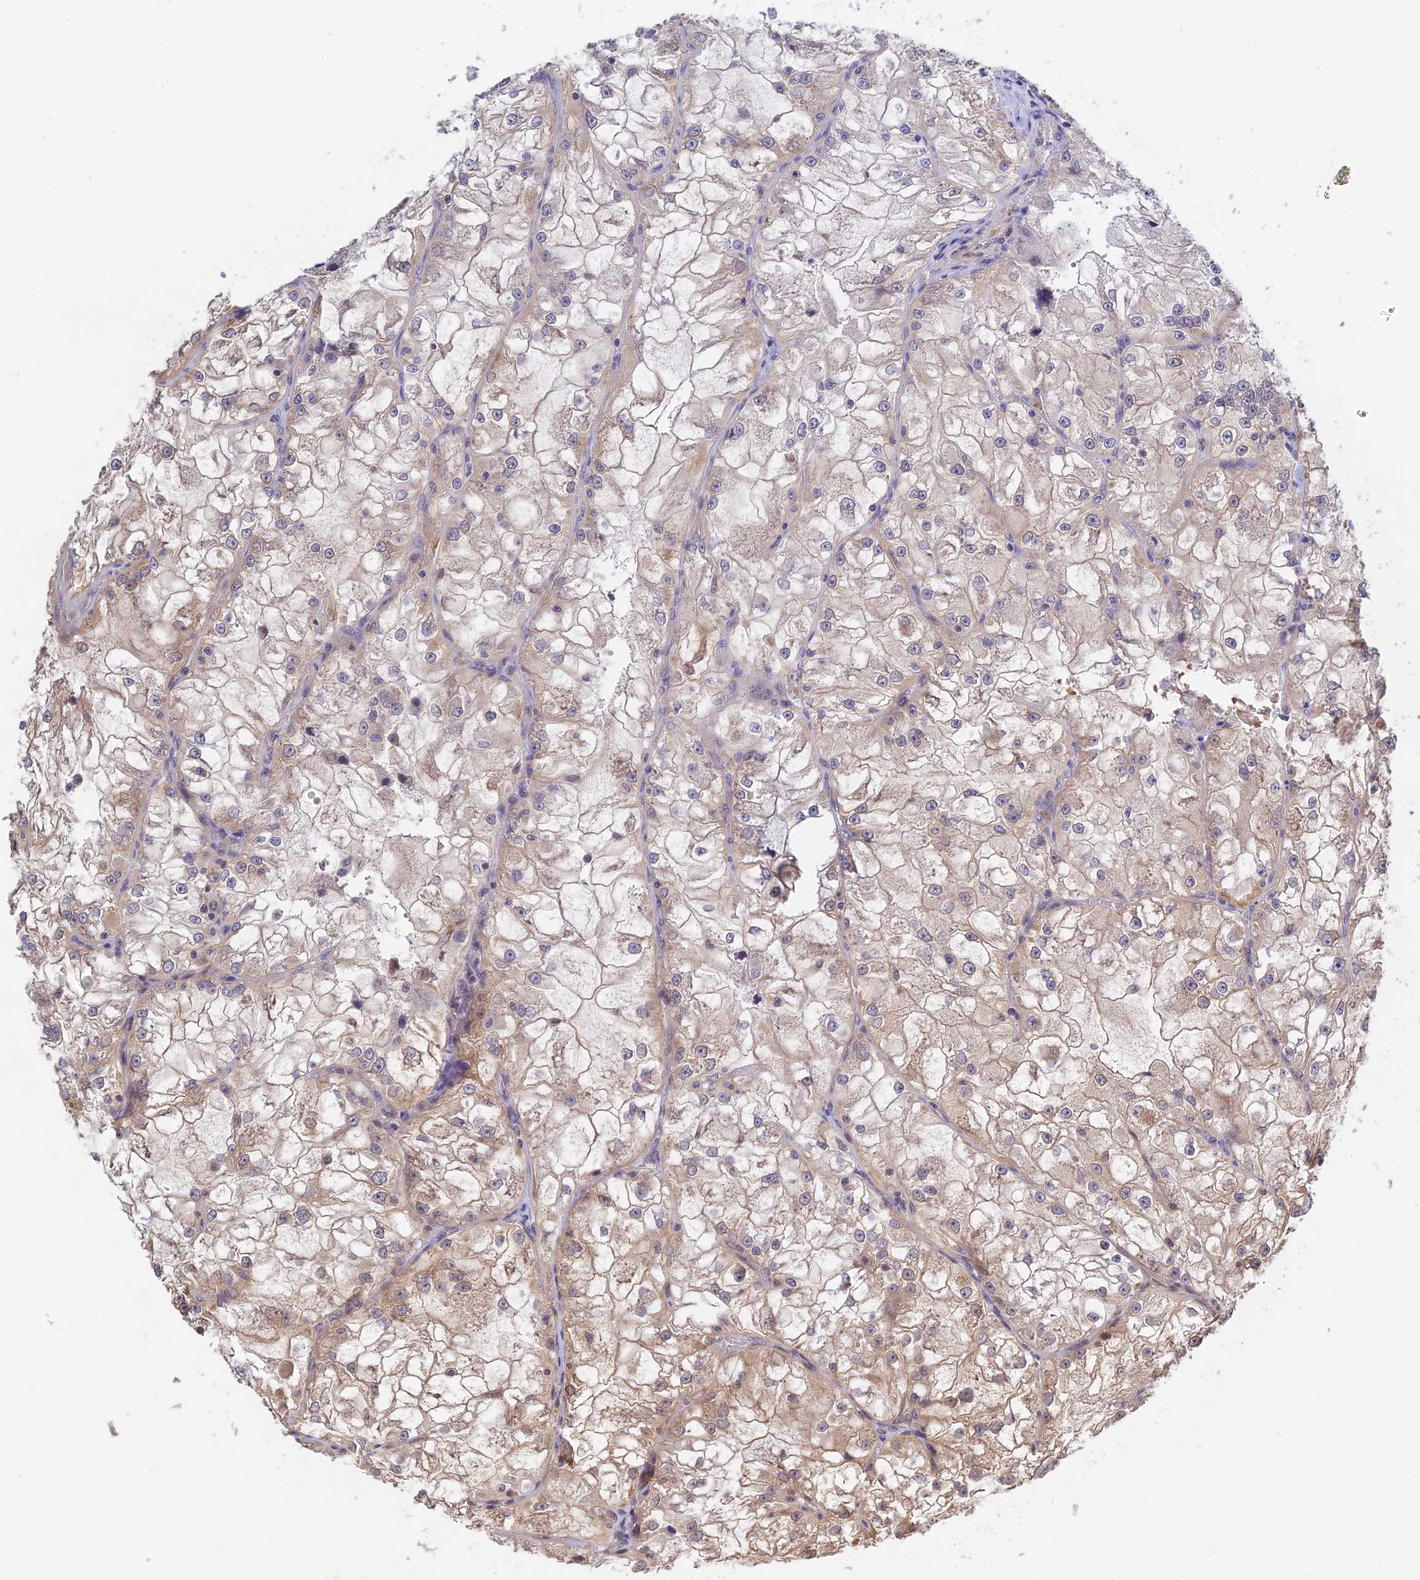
{"staining": {"intensity": "moderate", "quantity": "25%-75%", "location": "cytoplasmic/membranous,nuclear"}, "tissue": "renal cancer", "cell_type": "Tumor cells", "image_type": "cancer", "snomed": [{"axis": "morphology", "description": "Adenocarcinoma, NOS"}, {"axis": "topography", "description": "Kidney"}], "caption": "Adenocarcinoma (renal) stained with DAB immunohistochemistry displays medium levels of moderate cytoplasmic/membranous and nuclear expression in about 25%-75% of tumor cells.", "gene": "CWH43", "patient": {"sex": "female", "age": 72}}